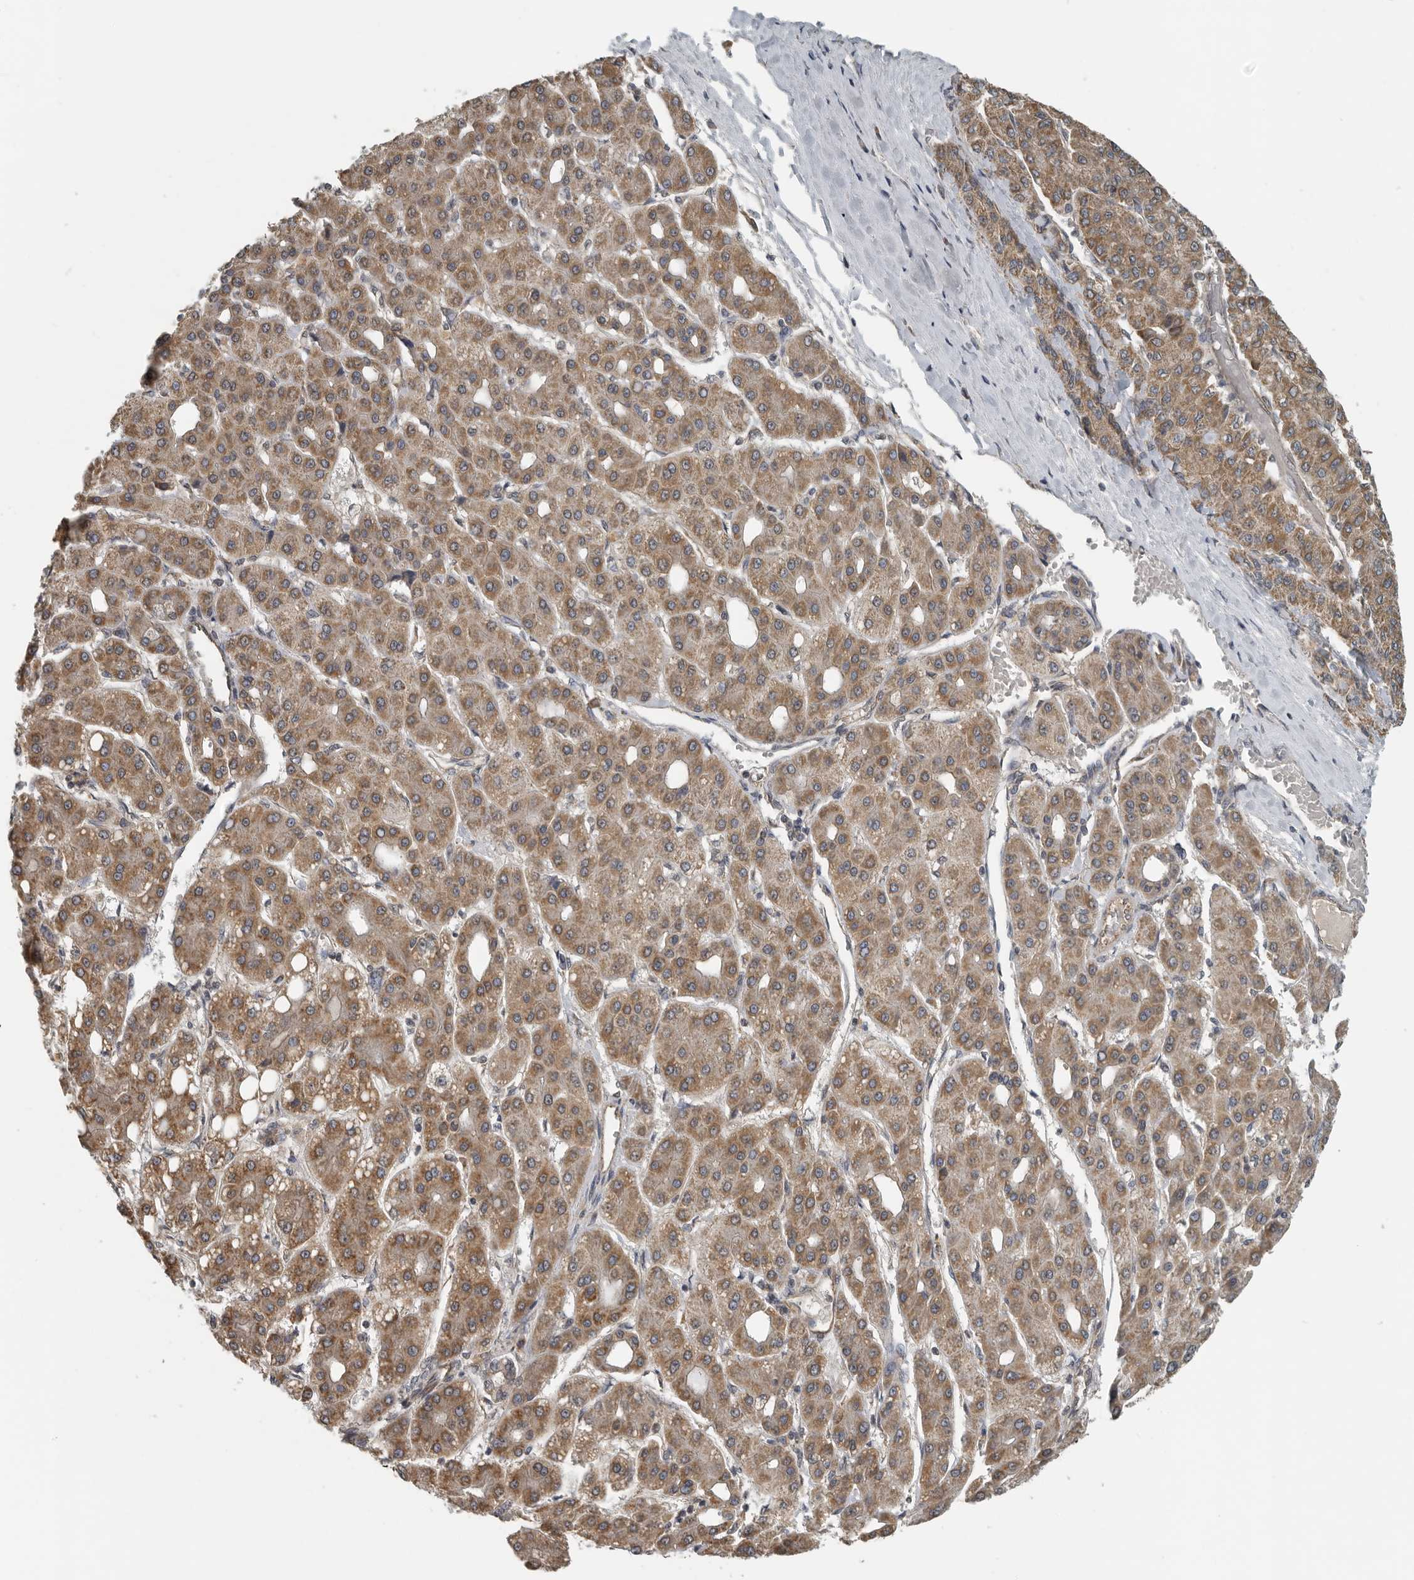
{"staining": {"intensity": "moderate", "quantity": ">75%", "location": "cytoplasmic/membranous"}, "tissue": "liver cancer", "cell_type": "Tumor cells", "image_type": "cancer", "snomed": [{"axis": "morphology", "description": "Carcinoma, Hepatocellular, NOS"}, {"axis": "topography", "description": "Liver"}], "caption": "Hepatocellular carcinoma (liver) was stained to show a protein in brown. There is medium levels of moderate cytoplasmic/membranous positivity in approximately >75% of tumor cells.", "gene": "AFAP1", "patient": {"sex": "male", "age": 65}}